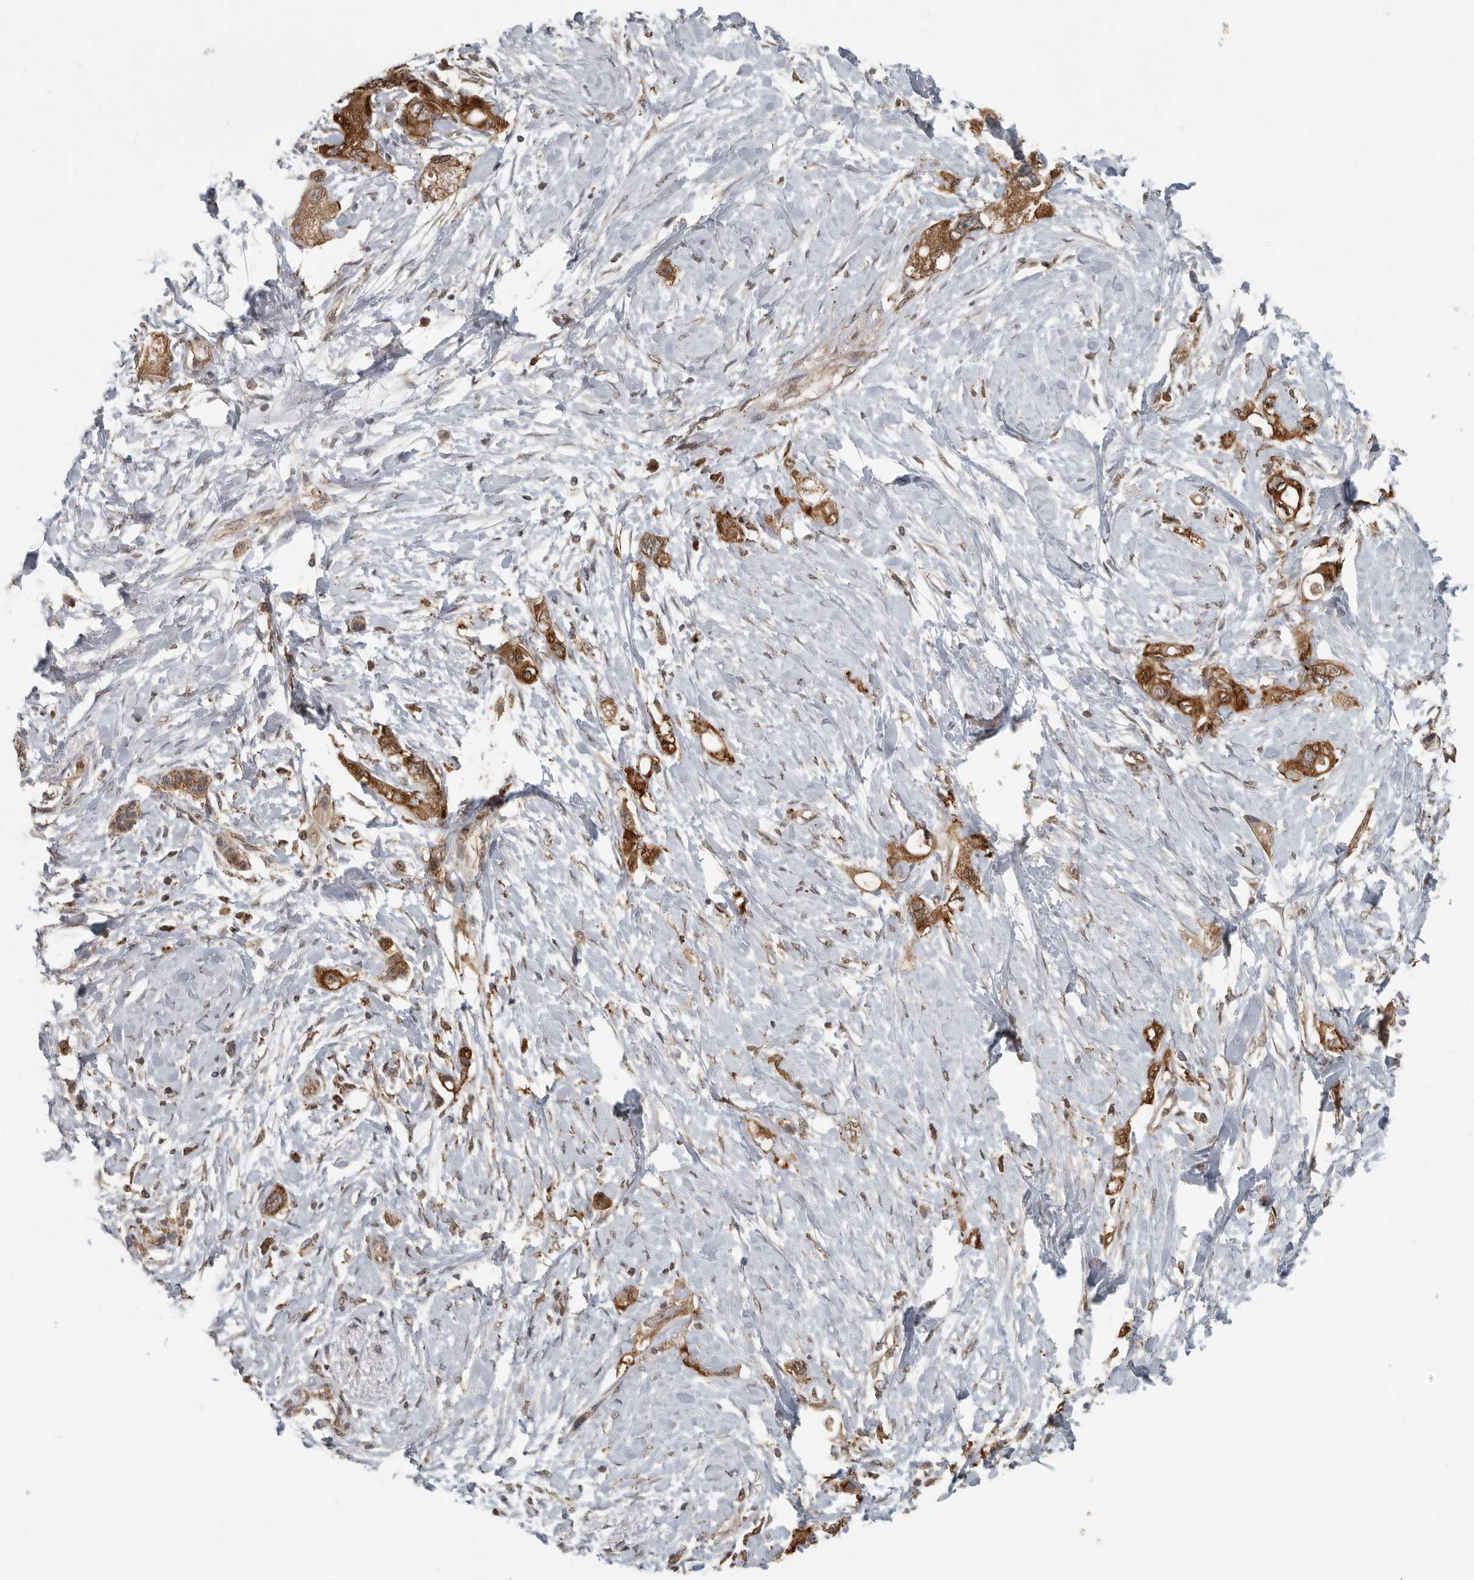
{"staining": {"intensity": "strong", "quantity": ">75%", "location": "cytoplasmic/membranous"}, "tissue": "pancreatic cancer", "cell_type": "Tumor cells", "image_type": "cancer", "snomed": [{"axis": "morphology", "description": "Adenocarcinoma, NOS"}, {"axis": "topography", "description": "Pancreas"}], "caption": "Immunohistochemical staining of adenocarcinoma (pancreatic) exhibits high levels of strong cytoplasmic/membranous protein expression in about >75% of tumor cells.", "gene": "AFAP1", "patient": {"sex": "female", "age": 56}}